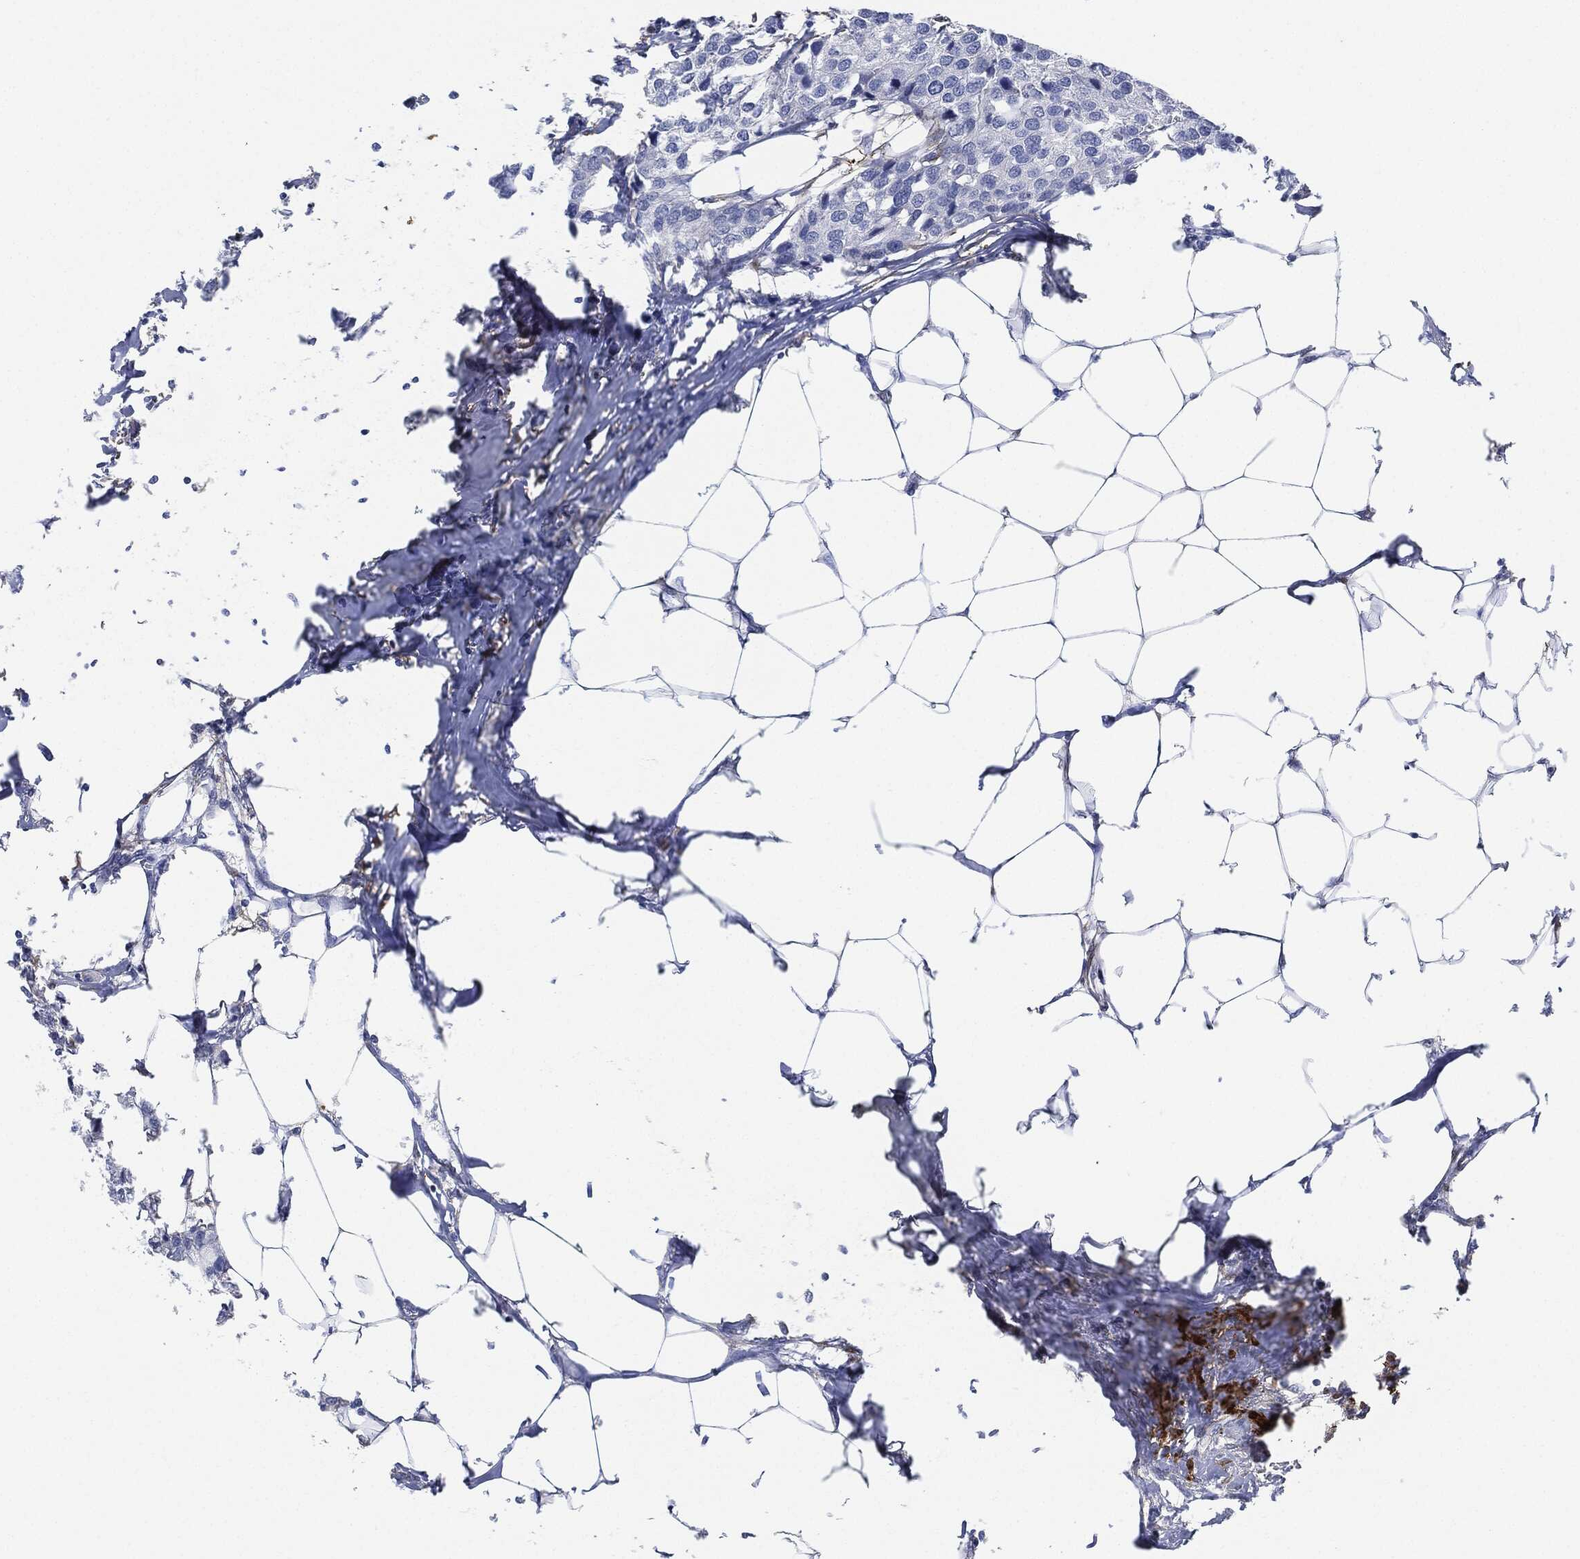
{"staining": {"intensity": "negative", "quantity": "none", "location": "none"}, "tissue": "breast cancer", "cell_type": "Tumor cells", "image_type": "cancer", "snomed": [{"axis": "morphology", "description": "Duct carcinoma"}, {"axis": "topography", "description": "Breast"}], "caption": "This histopathology image is of breast cancer (infiltrating ductal carcinoma) stained with immunohistochemistry (IHC) to label a protein in brown with the nuclei are counter-stained blue. There is no positivity in tumor cells.", "gene": "TAGLN", "patient": {"sex": "female", "age": 80}}